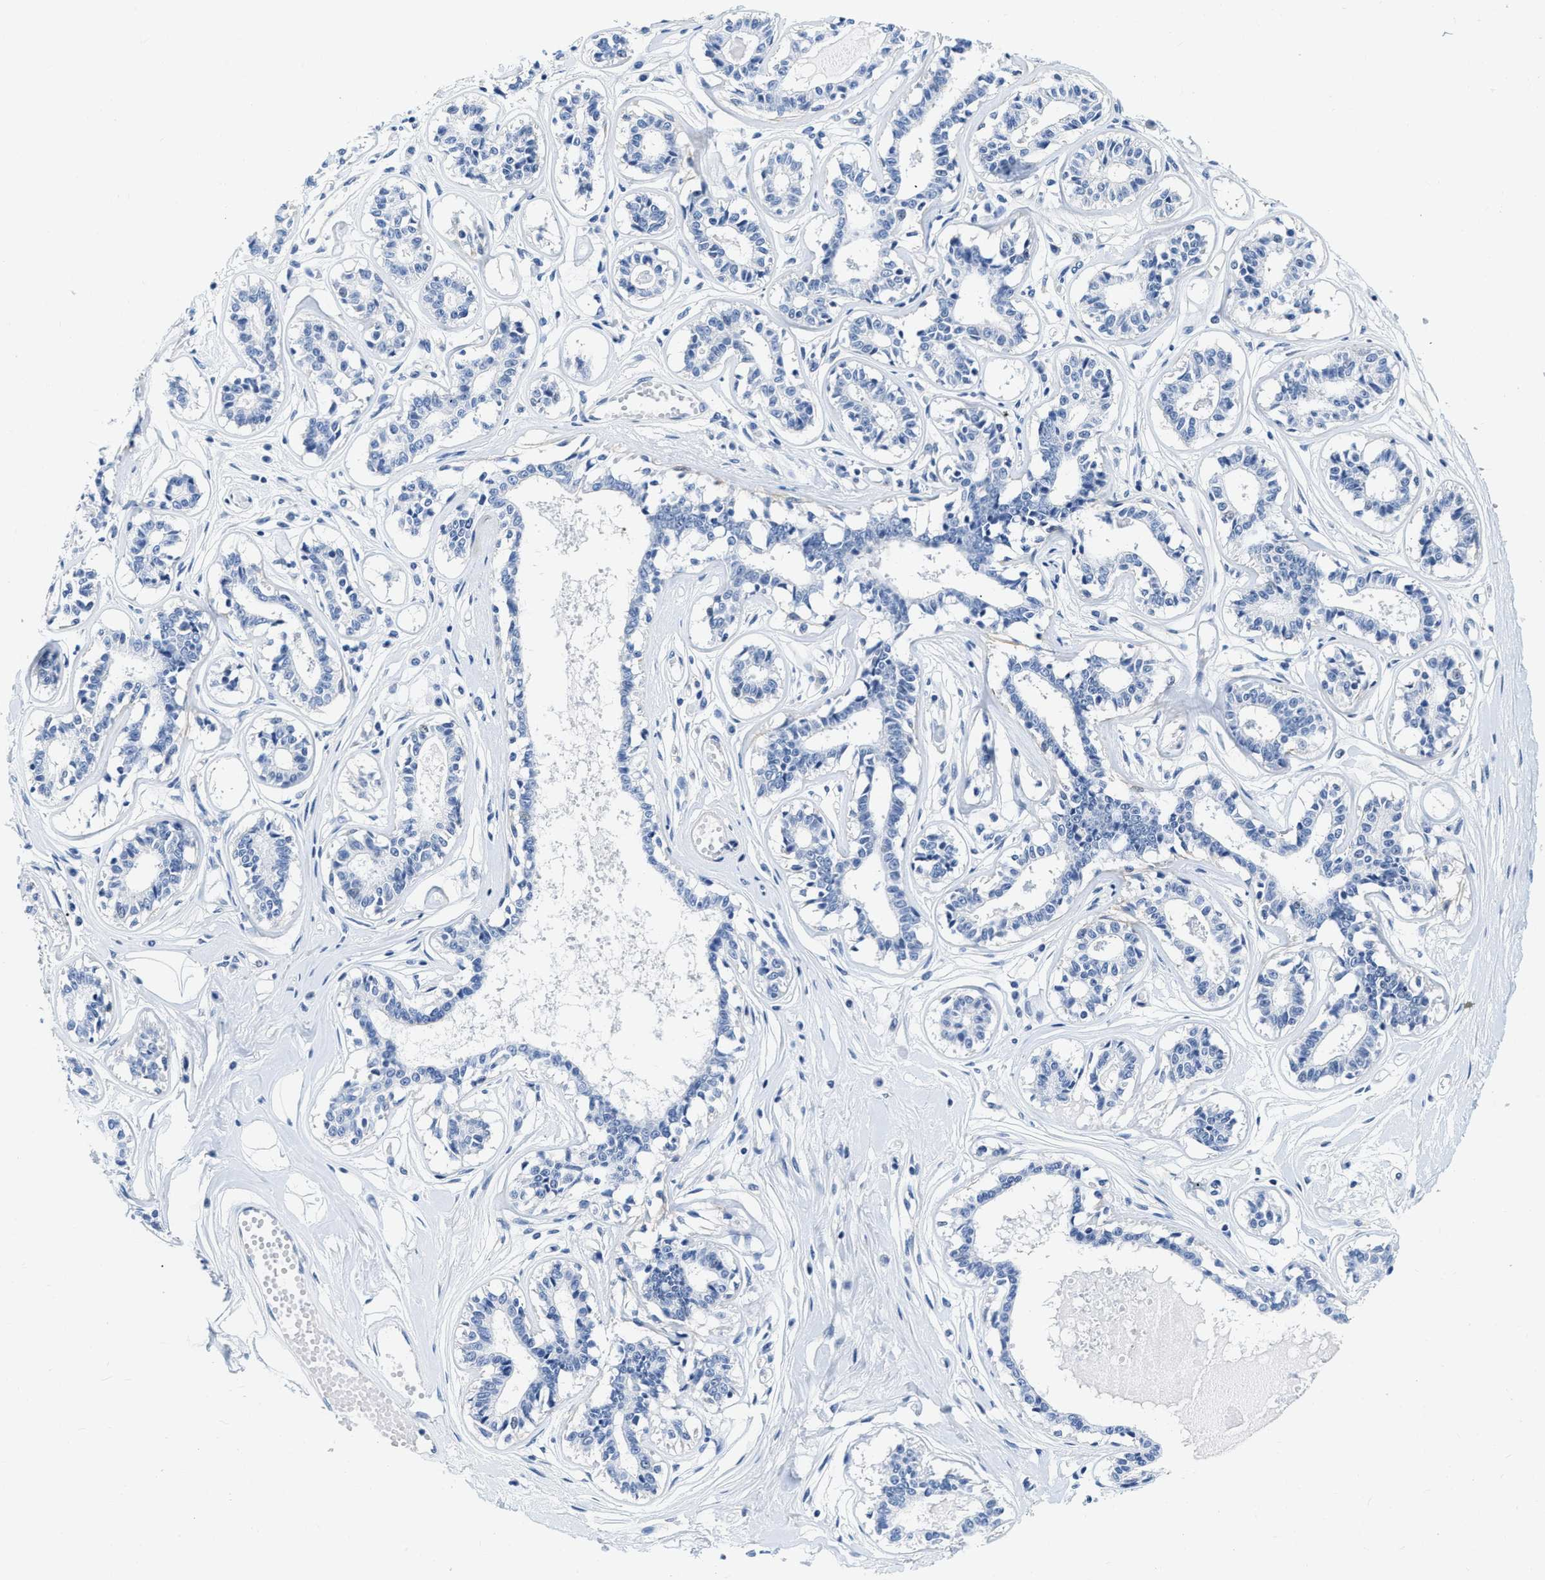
{"staining": {"intensity": "negative", "quantity": "none", "location": "none"}, "tissue": "breast", "cell_type": "Adipocytes", "image_type": "normal", "snomed": [{"axis": "morphology", "description": "Normal tissue, NOS"}, {"axis": "topography", "description": "Breast"}], "caption": "High power microscopy micrograph of an IHC image of unremarkable breast, revealing no significant positivity in adipocytes.", "gene": "EIF2AK2", "patient": {"sex": "female", "age": 45}}